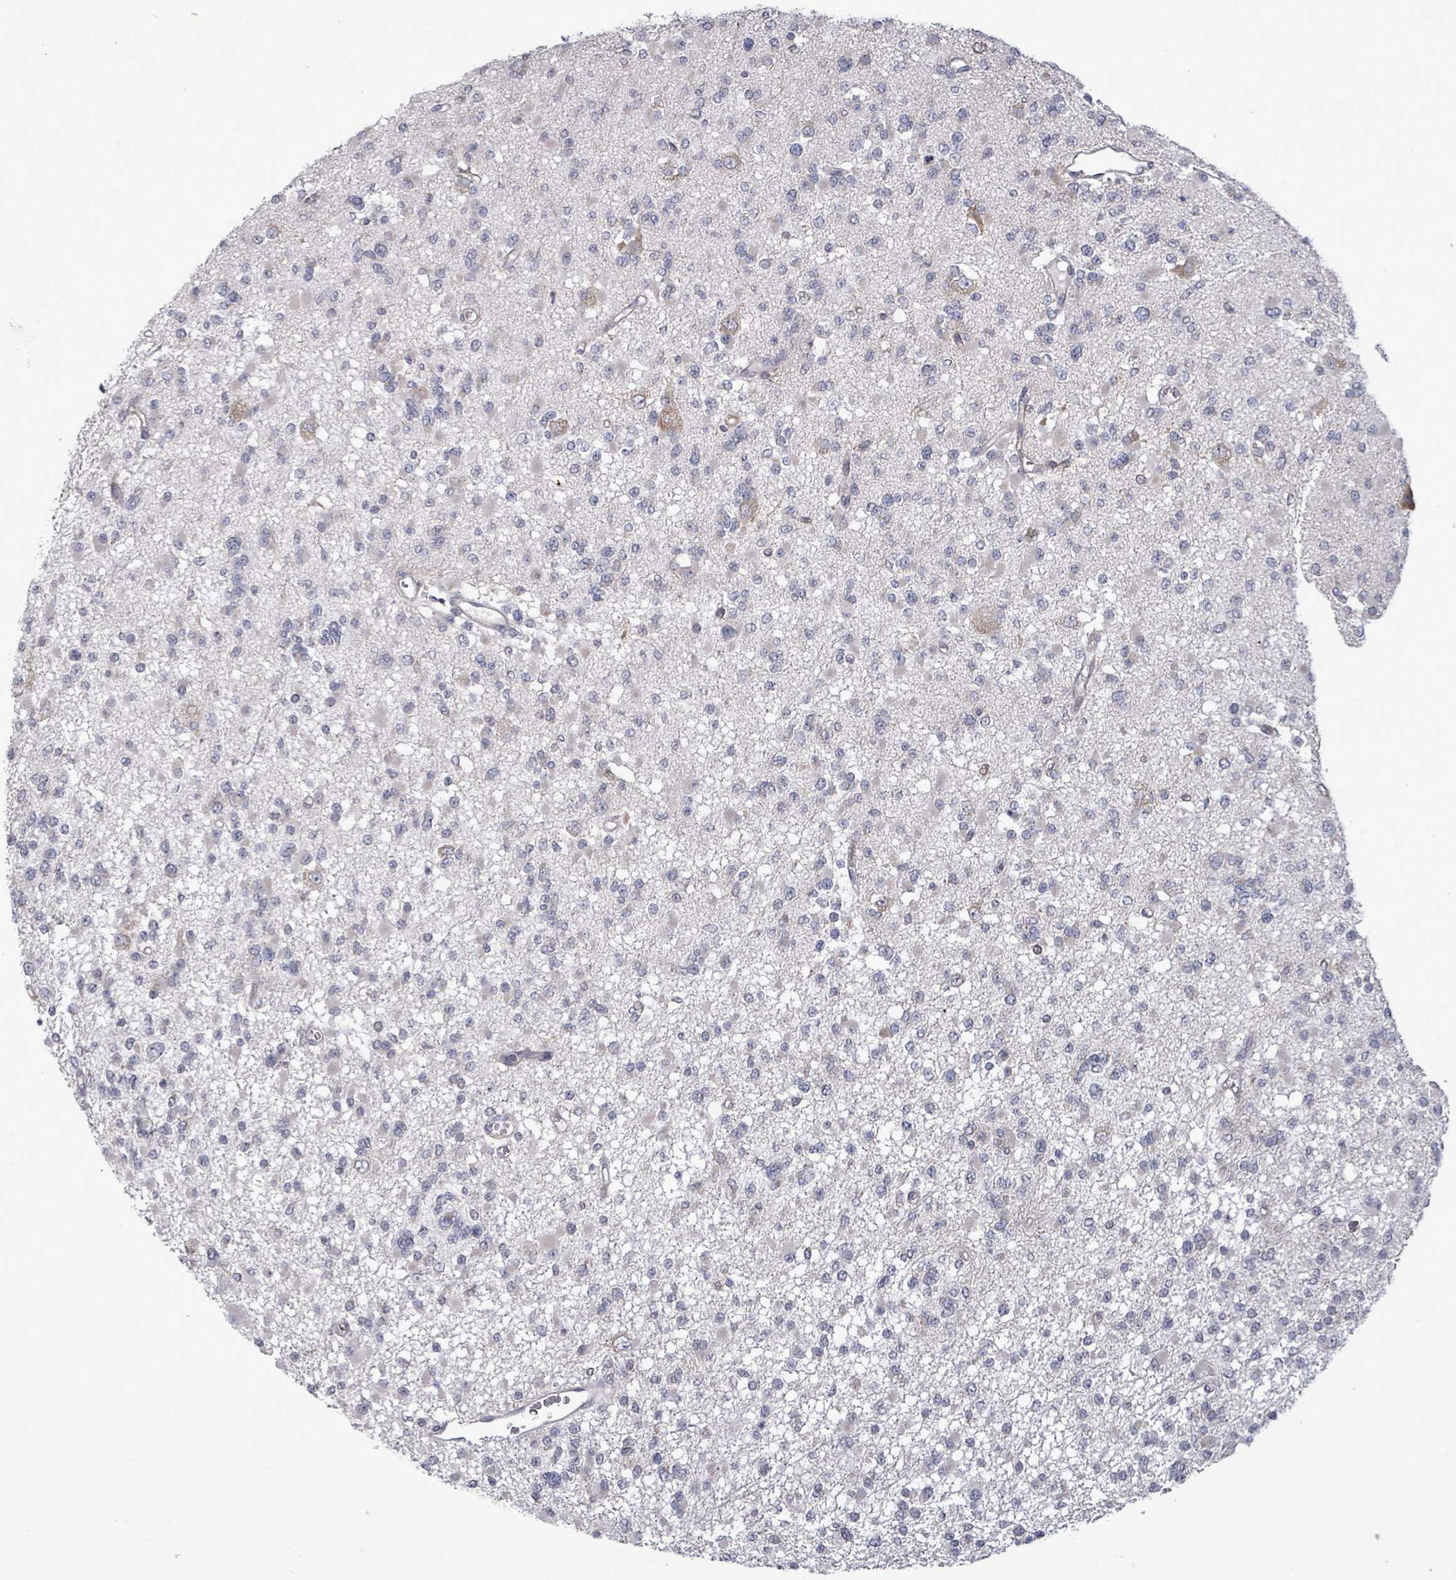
{"staining": {"intensity": "negative", "quantity": "none", "location": "none"}, "tissue": "glioma", "cell_type": "Tumor cells", "image_type": "cancer", "snomed": [{"axis": "morphology", "description": "Glioma, malignant, Low grade"}, {"axis": "topography", "description": "Brain"}], "caption": "IHC micrograph of neoplastic tissue: low-grade glioma (malignant) stained with DAB (3,3'-diaminobenzidine) demonstrates no significant protein staining in tumor cells.", "gene": "POMGNT2", "patient": {"sex": "female", "age": 22}}